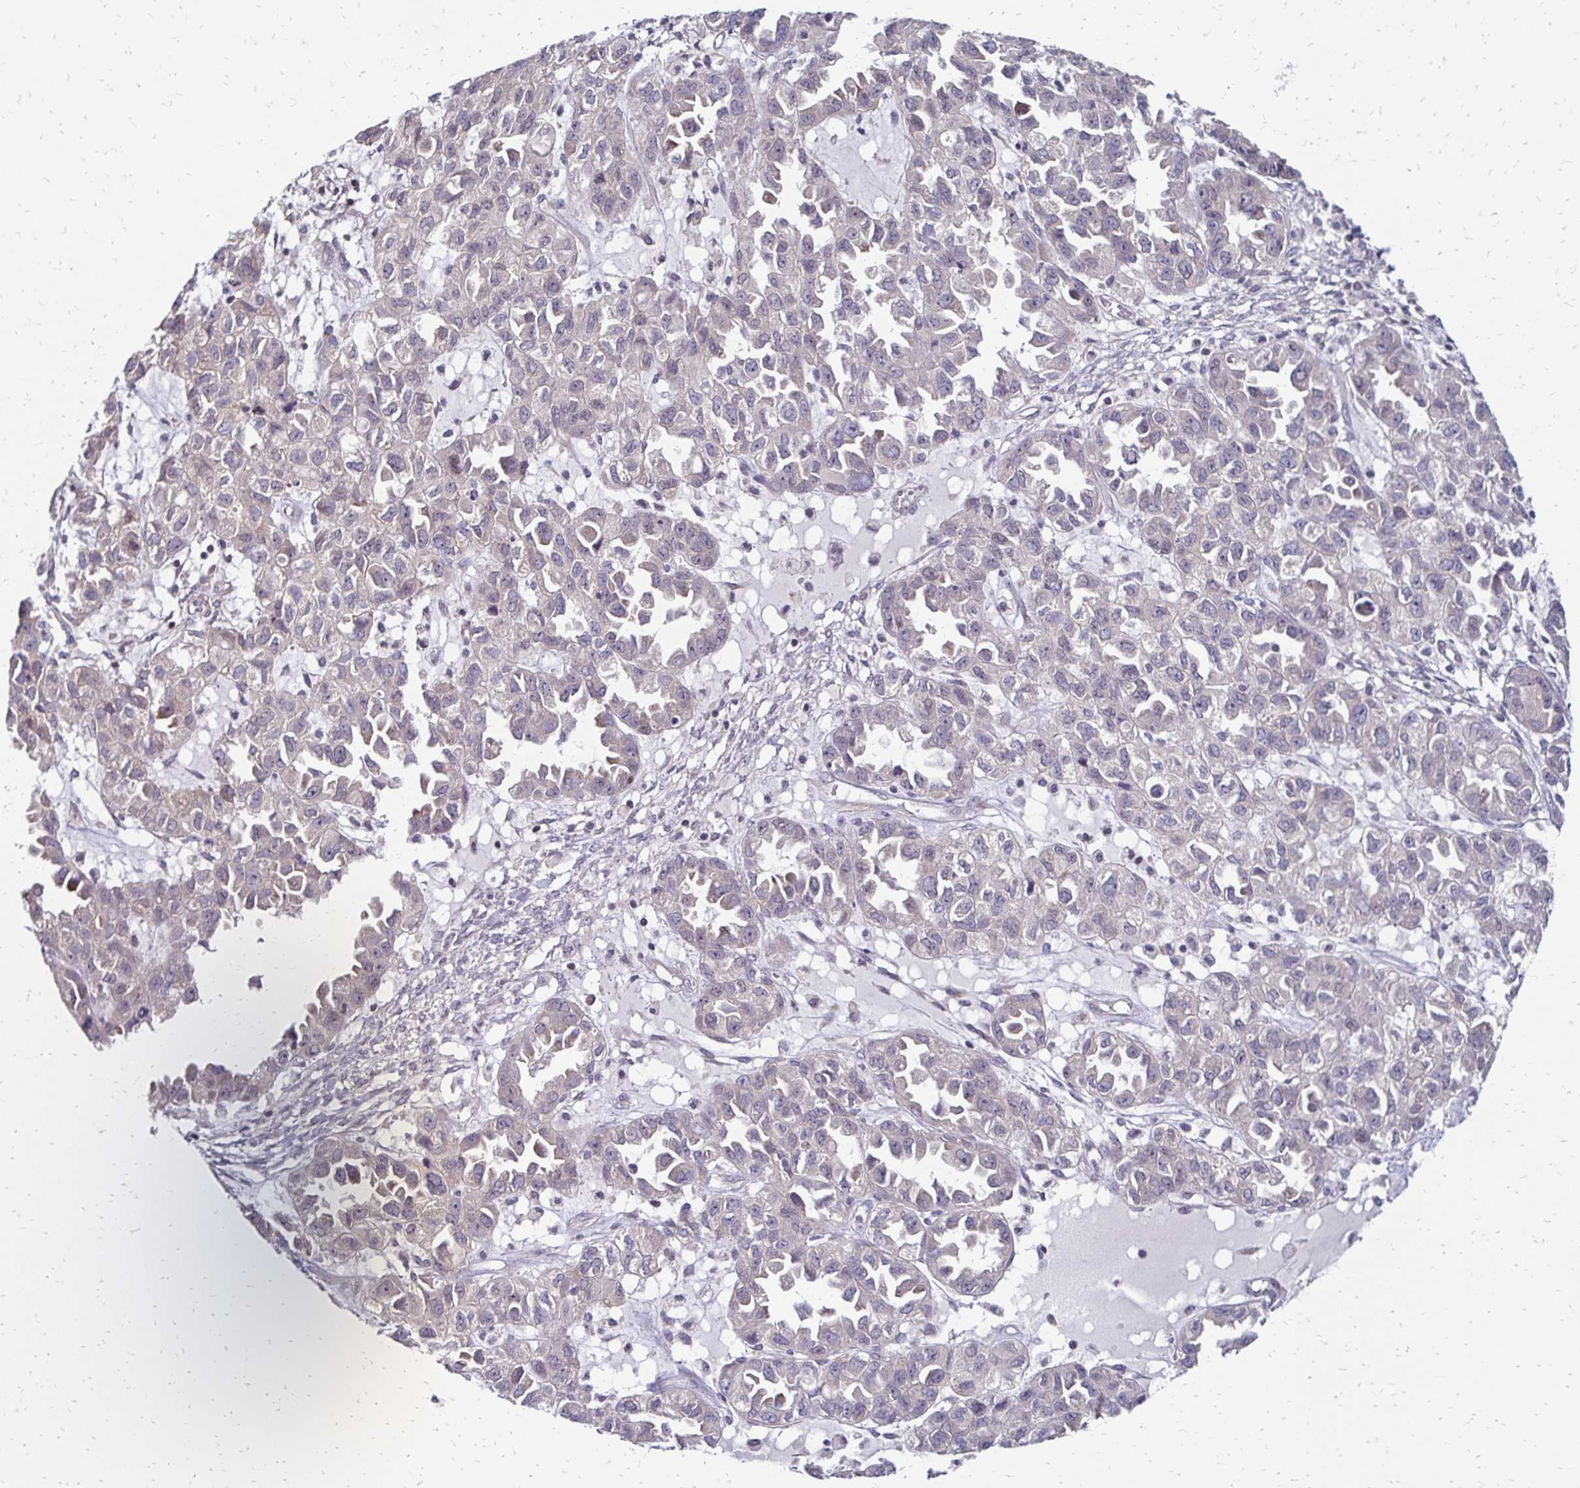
{"staining": {"intensity": "negative", "quantity": "none", "location": "none"}, "tissue": "ovarian cancer", "cell_type": "Tumor cells", "image_type": "cancer", "snomed": [{"axis": "morphology", "description": "Cystadenocarcinoma, serous, NOS"}, {"axis": "topography", "description": "Ovary"}], "caption": "A high-resolution photomicrograph shows IHC staining of ovarian cancer (serous cystadenocarcinoma), which demonstrates no significant expression in tumor cells. (DAB (3,3'-diaminobenzidine) immunohistochemistry (IHC) with hematoxylin counter stain).", "gene": "CBX7", "patient": {"sex": "female", "age": 84}}